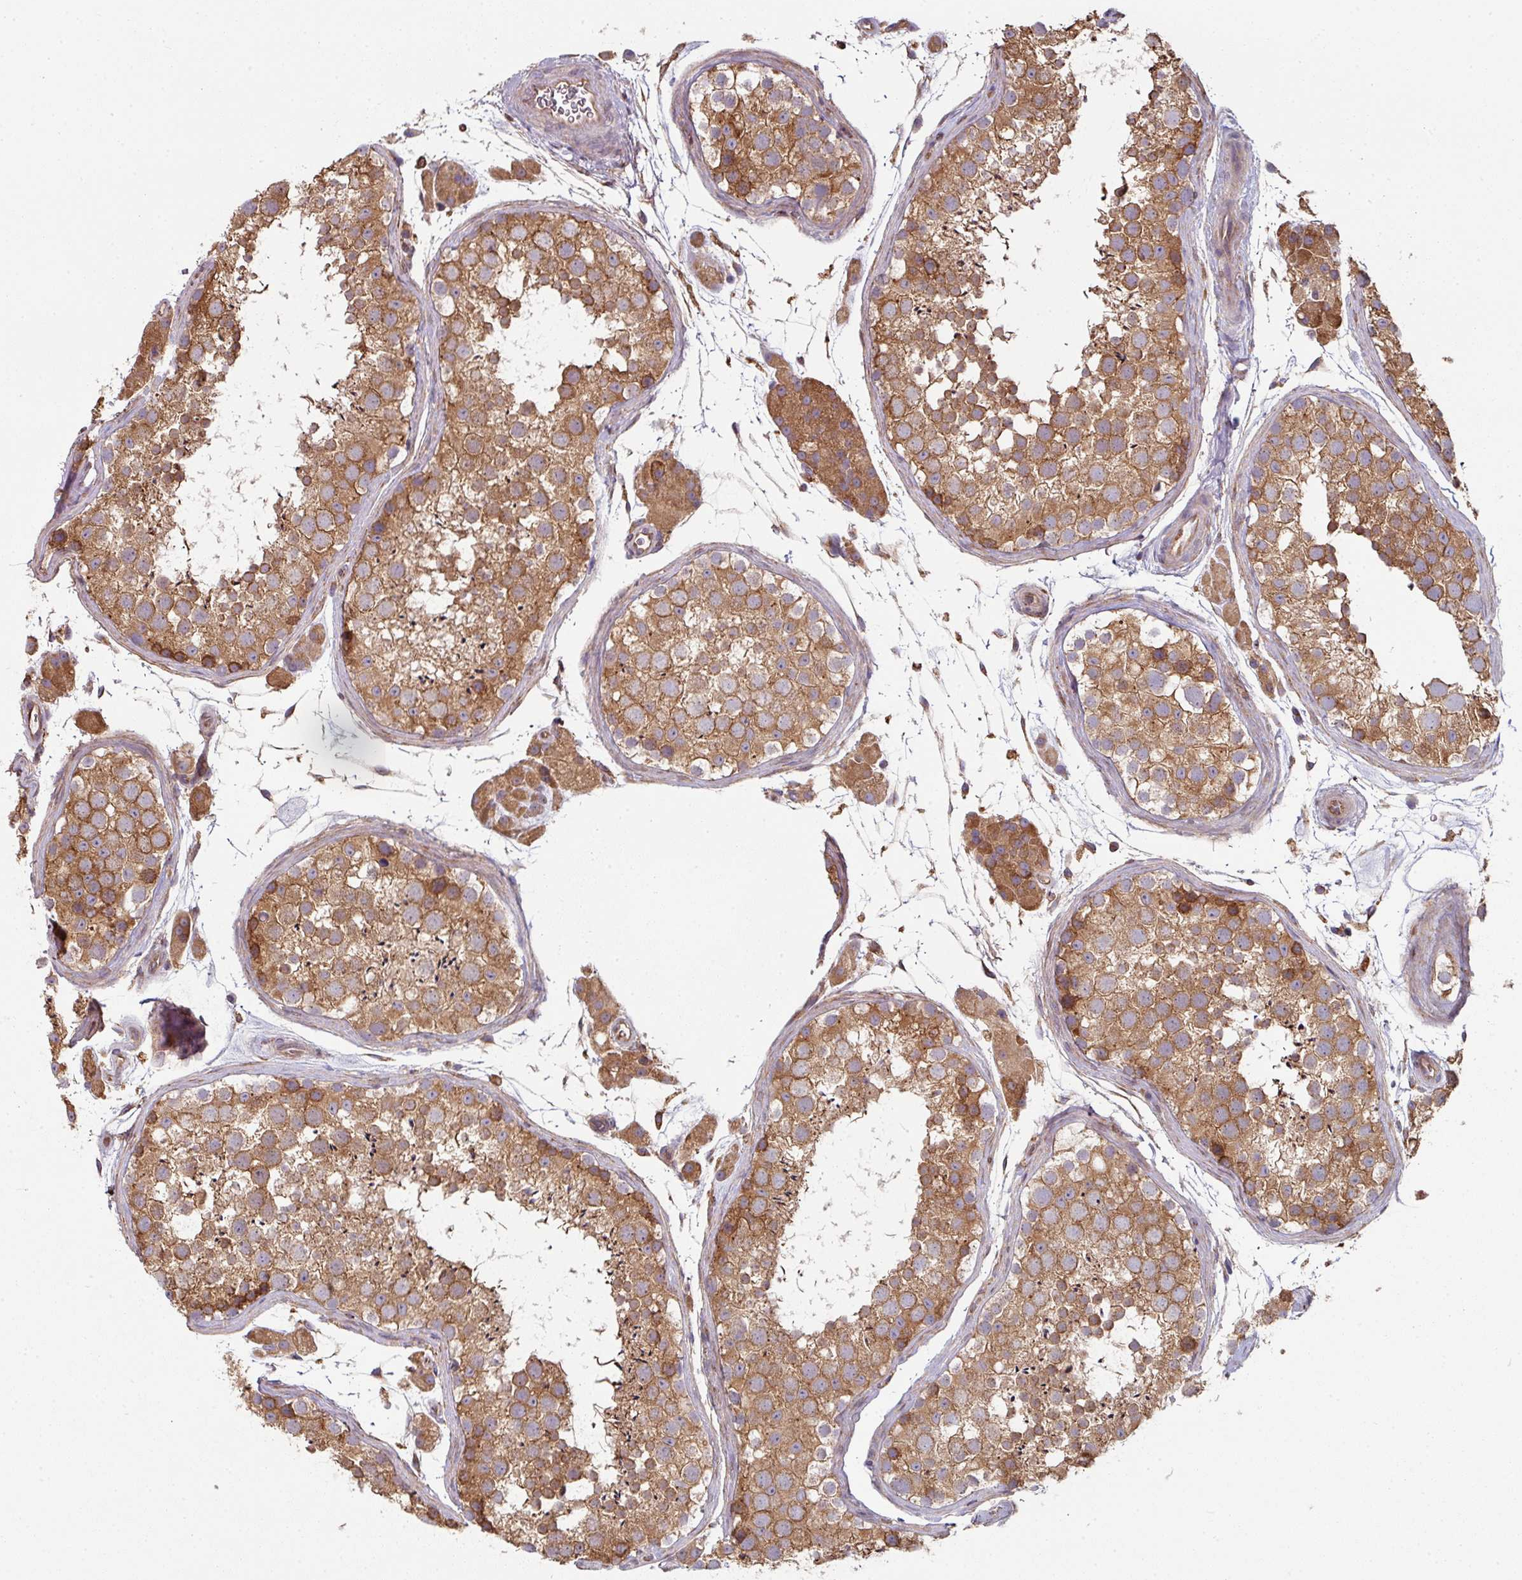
{"staining": {"intensity": "moderate", "quantity": ">75%", "location": "cytoplasmic/membranous"}, "tissue": "testis", "cell_type": "Cells in seminiferous ducts", "image_type": "normal", "snomed": [{"axis": "morphology", "description": "Normal tissue, NOS"}, {"axis": "topography", "description": "Testis"}], "caption": "Cells in seminiferous ducts exhibit moderate cytoplasmic/membranous expression in about >75% of cells in unremarkable testis.", "gene": "FAT4", "patient": {"sex": "male", "age": 41}}